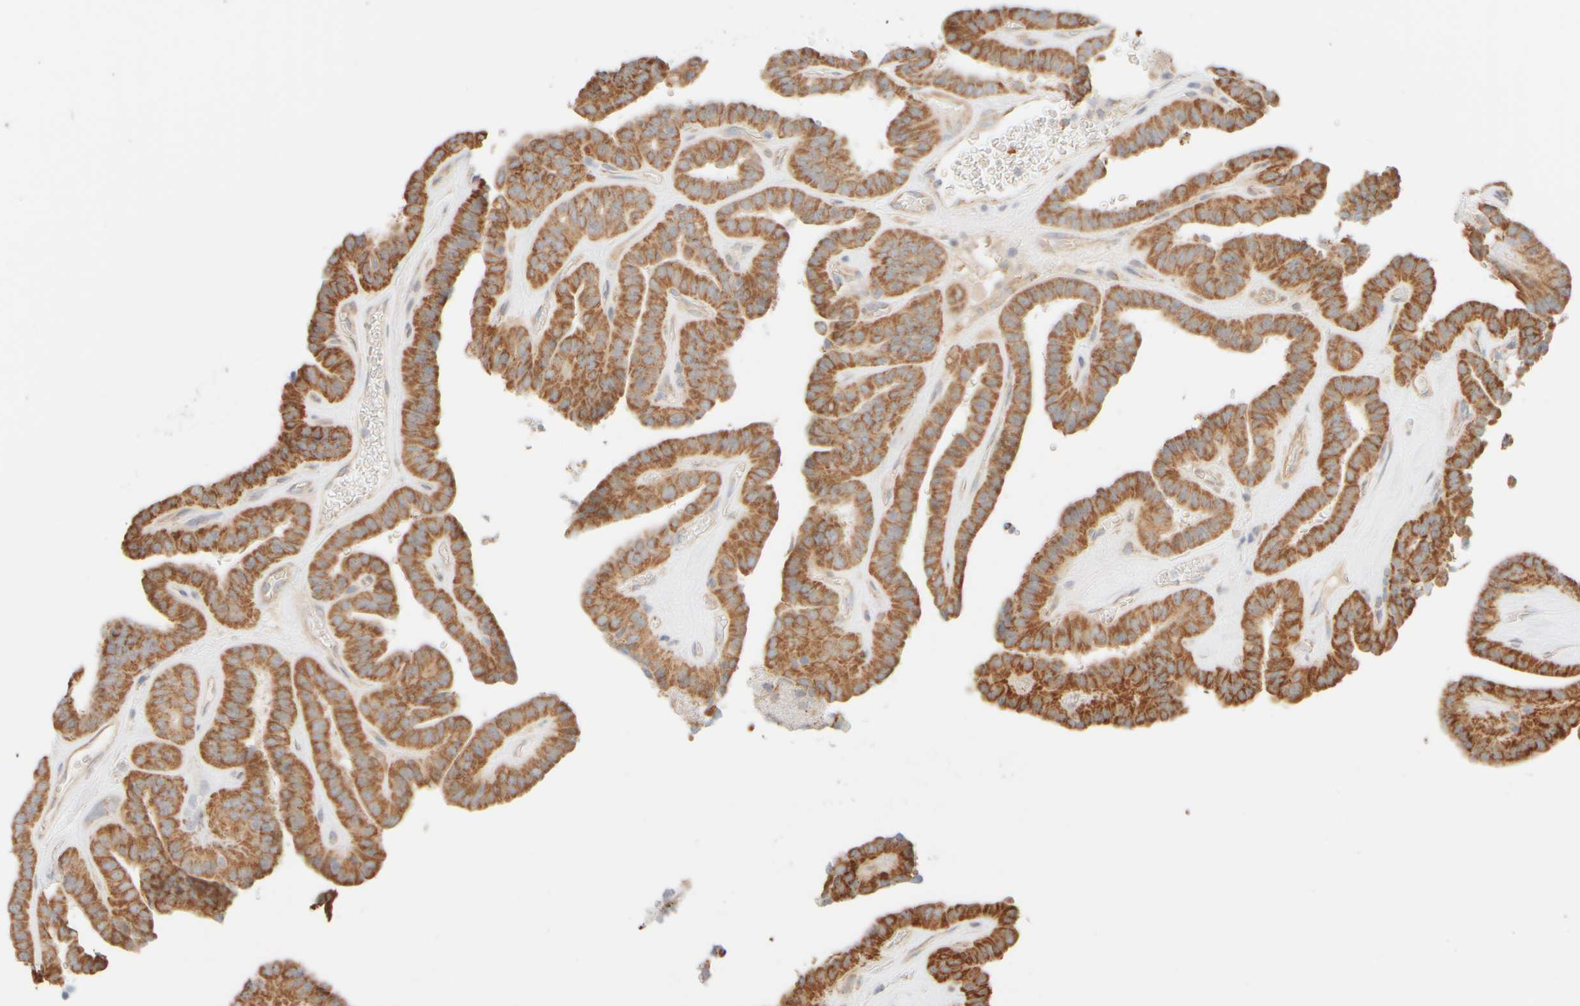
{"staining": {"intensity": "strong", "quantity": ">75%", "location": "cytoplasmic/membranous"}, "tissue": "thyroid cancer", "cell_type": "Tumor cells", "image_type": "cancer", "snomed": [{"axis": "morphology", "description": "Papillary adenocarcinoma, NOS"}, {"axis": "topography", "description": "Thyroid gland"}], "caption": "Protein expression analysis of human papillary adenocarcinoma (thyroid) reveals strong cytoplasmic/membranous positivity in about >75% of tumor cells.", "gene": "APBB2", "patient": {"sex": "male", "age": 77}}